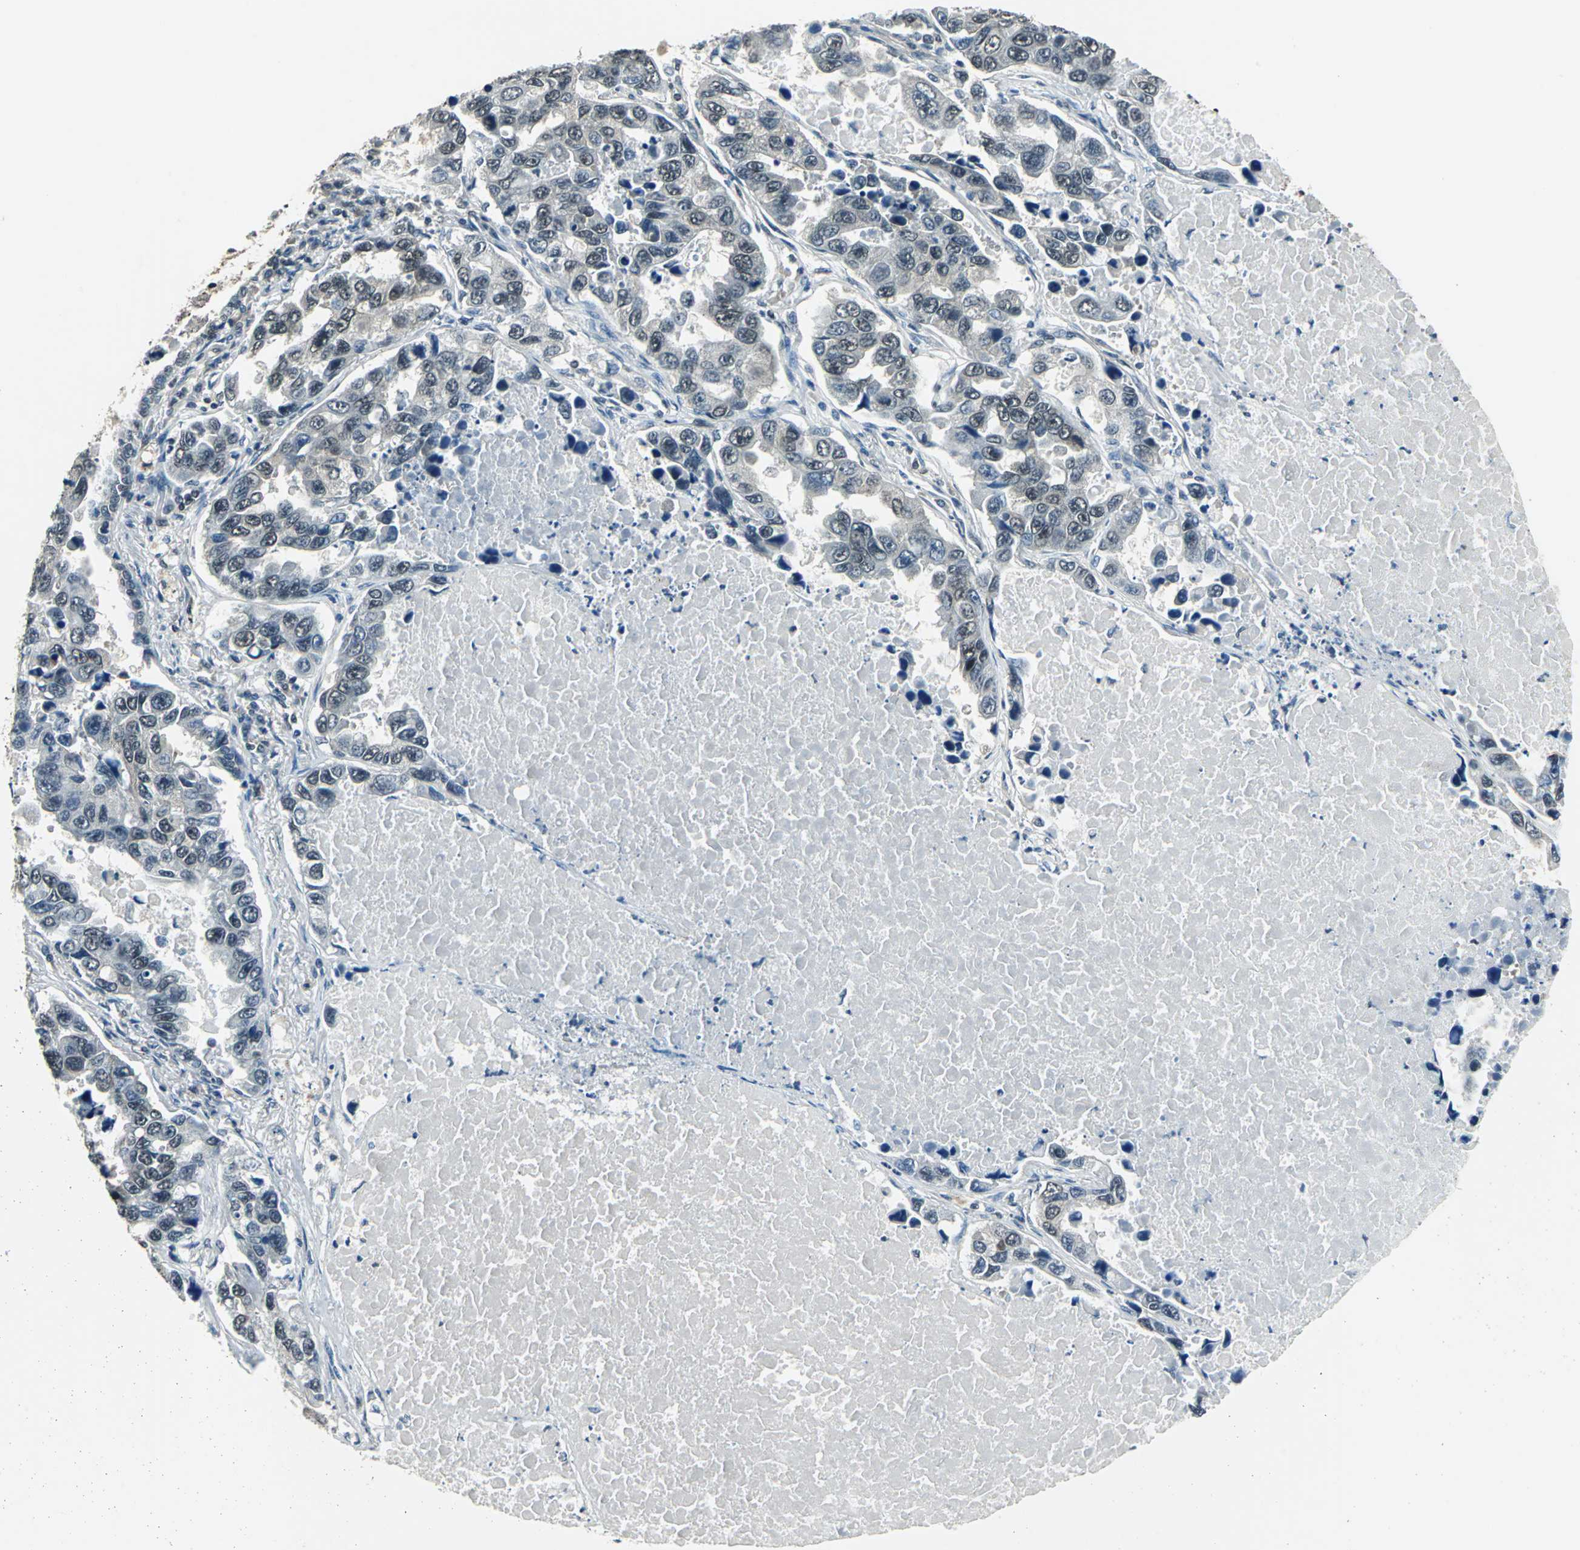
{"staining": {"intensity": "moderate", "quantity": "25%-75%", "location": "nuclear"}, "tissue": "lung cancer", "cell_type": "Tumor cells", "image_type": "cancer", "snomed": [{"axis": "morphology", "description": "Adenocarcinoma, NOS"}, {"axis": "topography", "description": "Lung"}], "caption": "The micrograph shows a brown stain indicating the presence of a protein in the nuclear of tumor cells in lung cancer (adenocarcinoma).", "gene": "RBM14", "patient": {"sex": "male", "age": 64}}